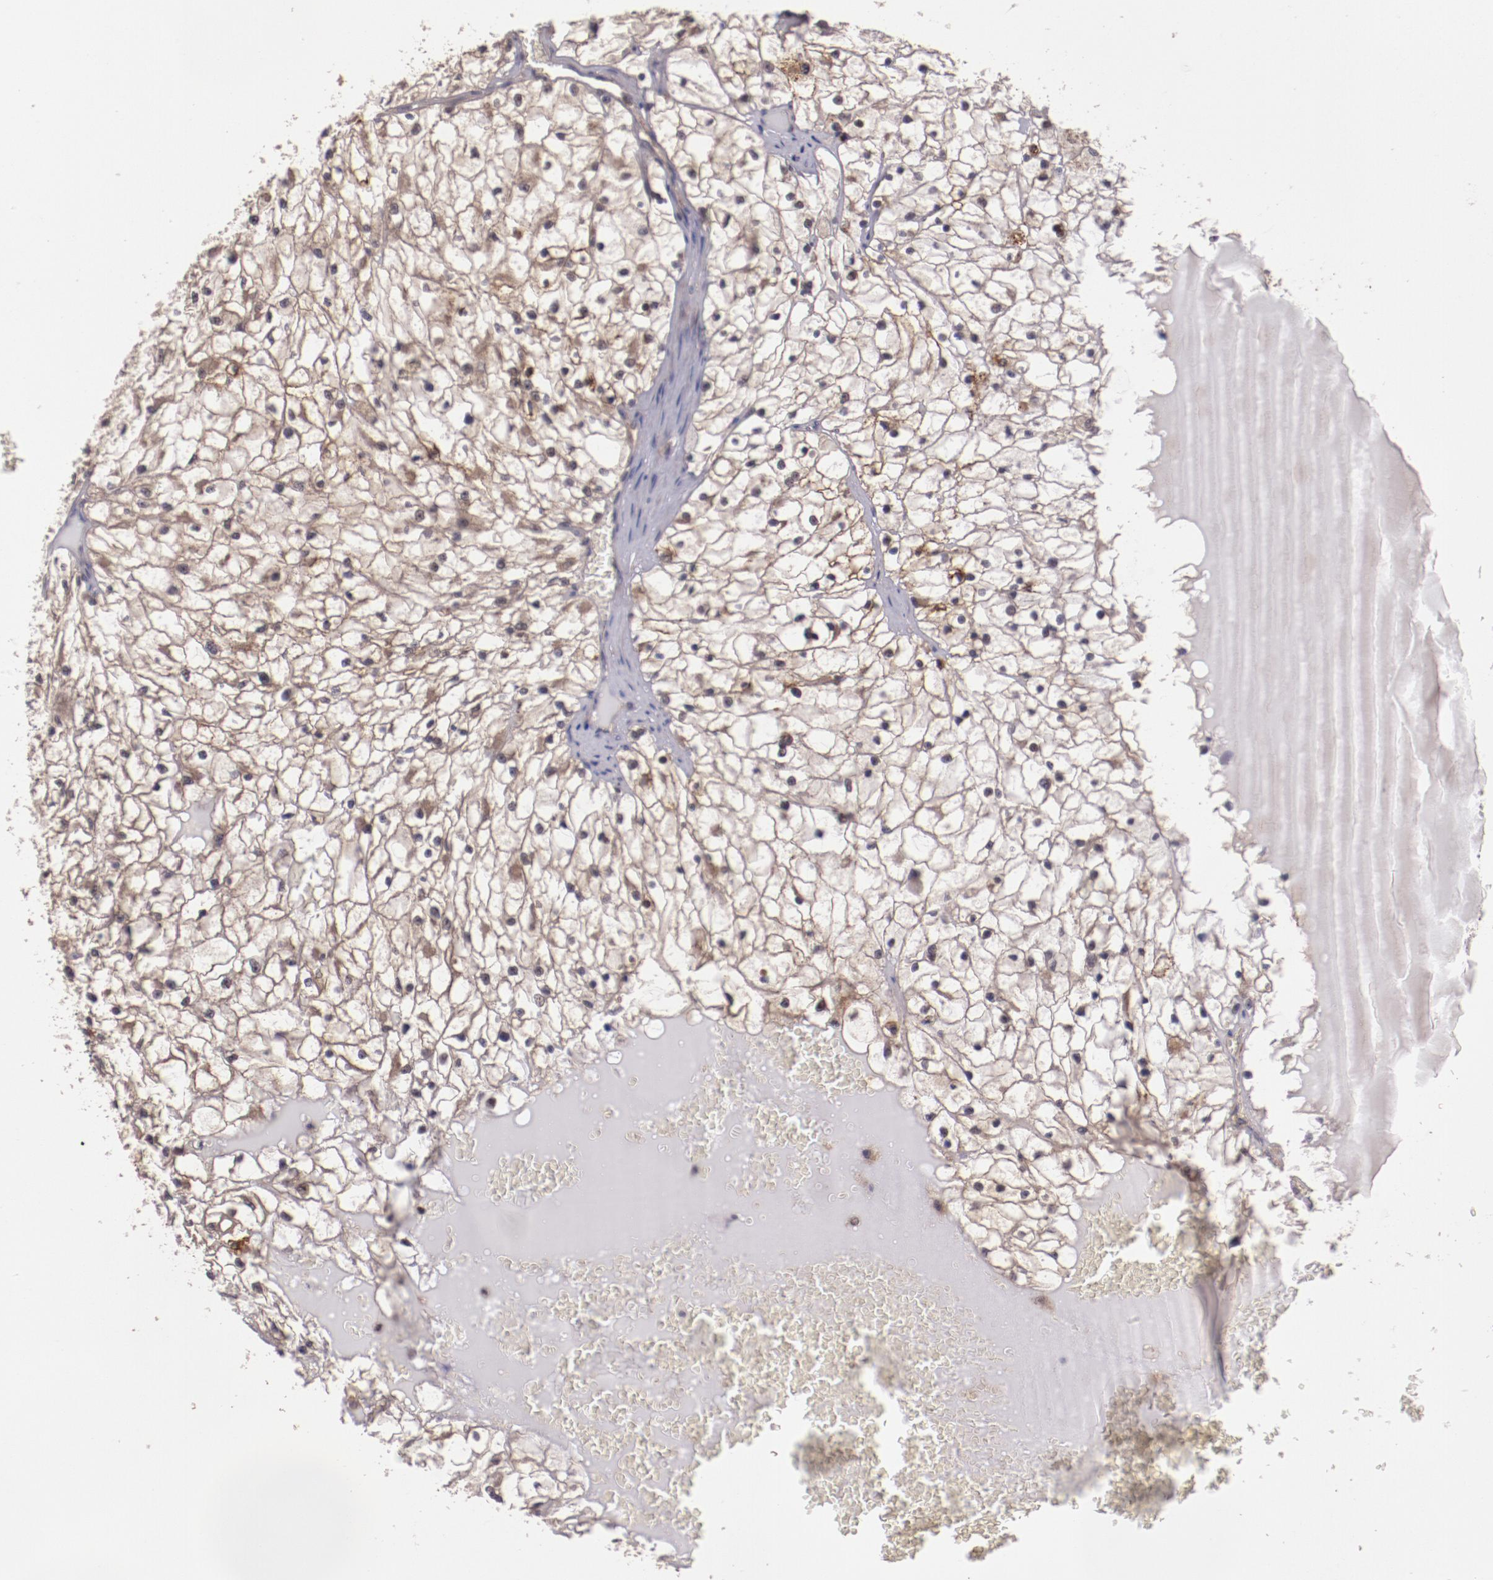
{"staining": {"intensity": "weak", "quantity": "<25%", "location": "cytoplasmic/membranous"}, "tissue": "renal cancer", "cell_type": "Tumor cells", "image_type": "cancer", "snomed": [{"axis": "morphology", "description": "Adenocarcinoma, NOS"}, {"axis": "topography", "description": "Kidney"}], "caption": "Tumor cells are negative for brown protein staining in renal cancer. (Immunohistochemistry, brightfield microscopy, high magnification).", "gene": "FTSJ1", "patient": {"sex": "male", "age": 61}}